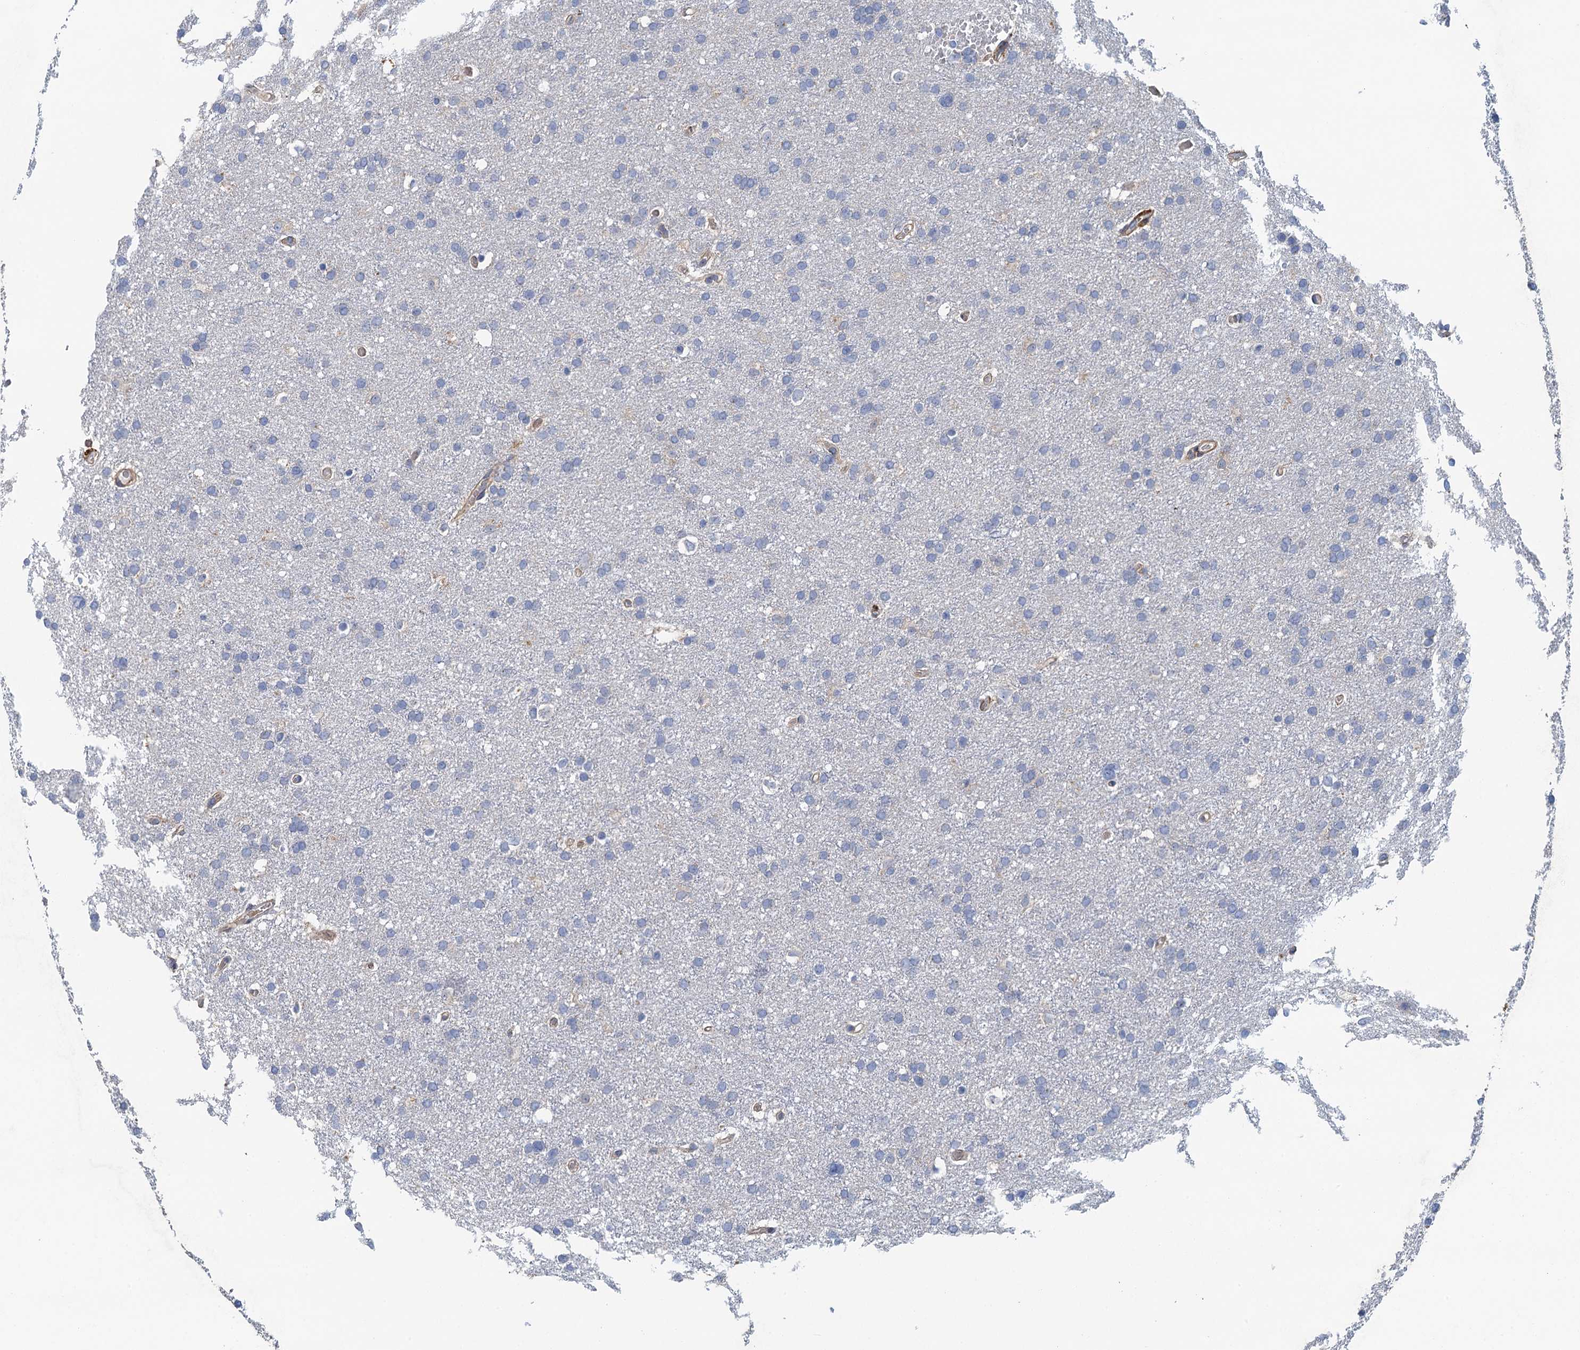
{"staining": {"intensity": "negative", "quantity": "none", "location": "none"}, "tissue": "glioma", "cell_type": "Tumor cells", "image_type": "cancer", "snomed": [{"axis": "morphology", "description": "Glioma, malignant, High grade"}, {"axis": "topography", "description": "Cerebral cortex"}], "caption": "An IHC histopathology image of glioma is shown. There is no staining in tumor cells of glioma.", "gene": "RSAD2", "patient": {"sex": "female", "age": 36}}